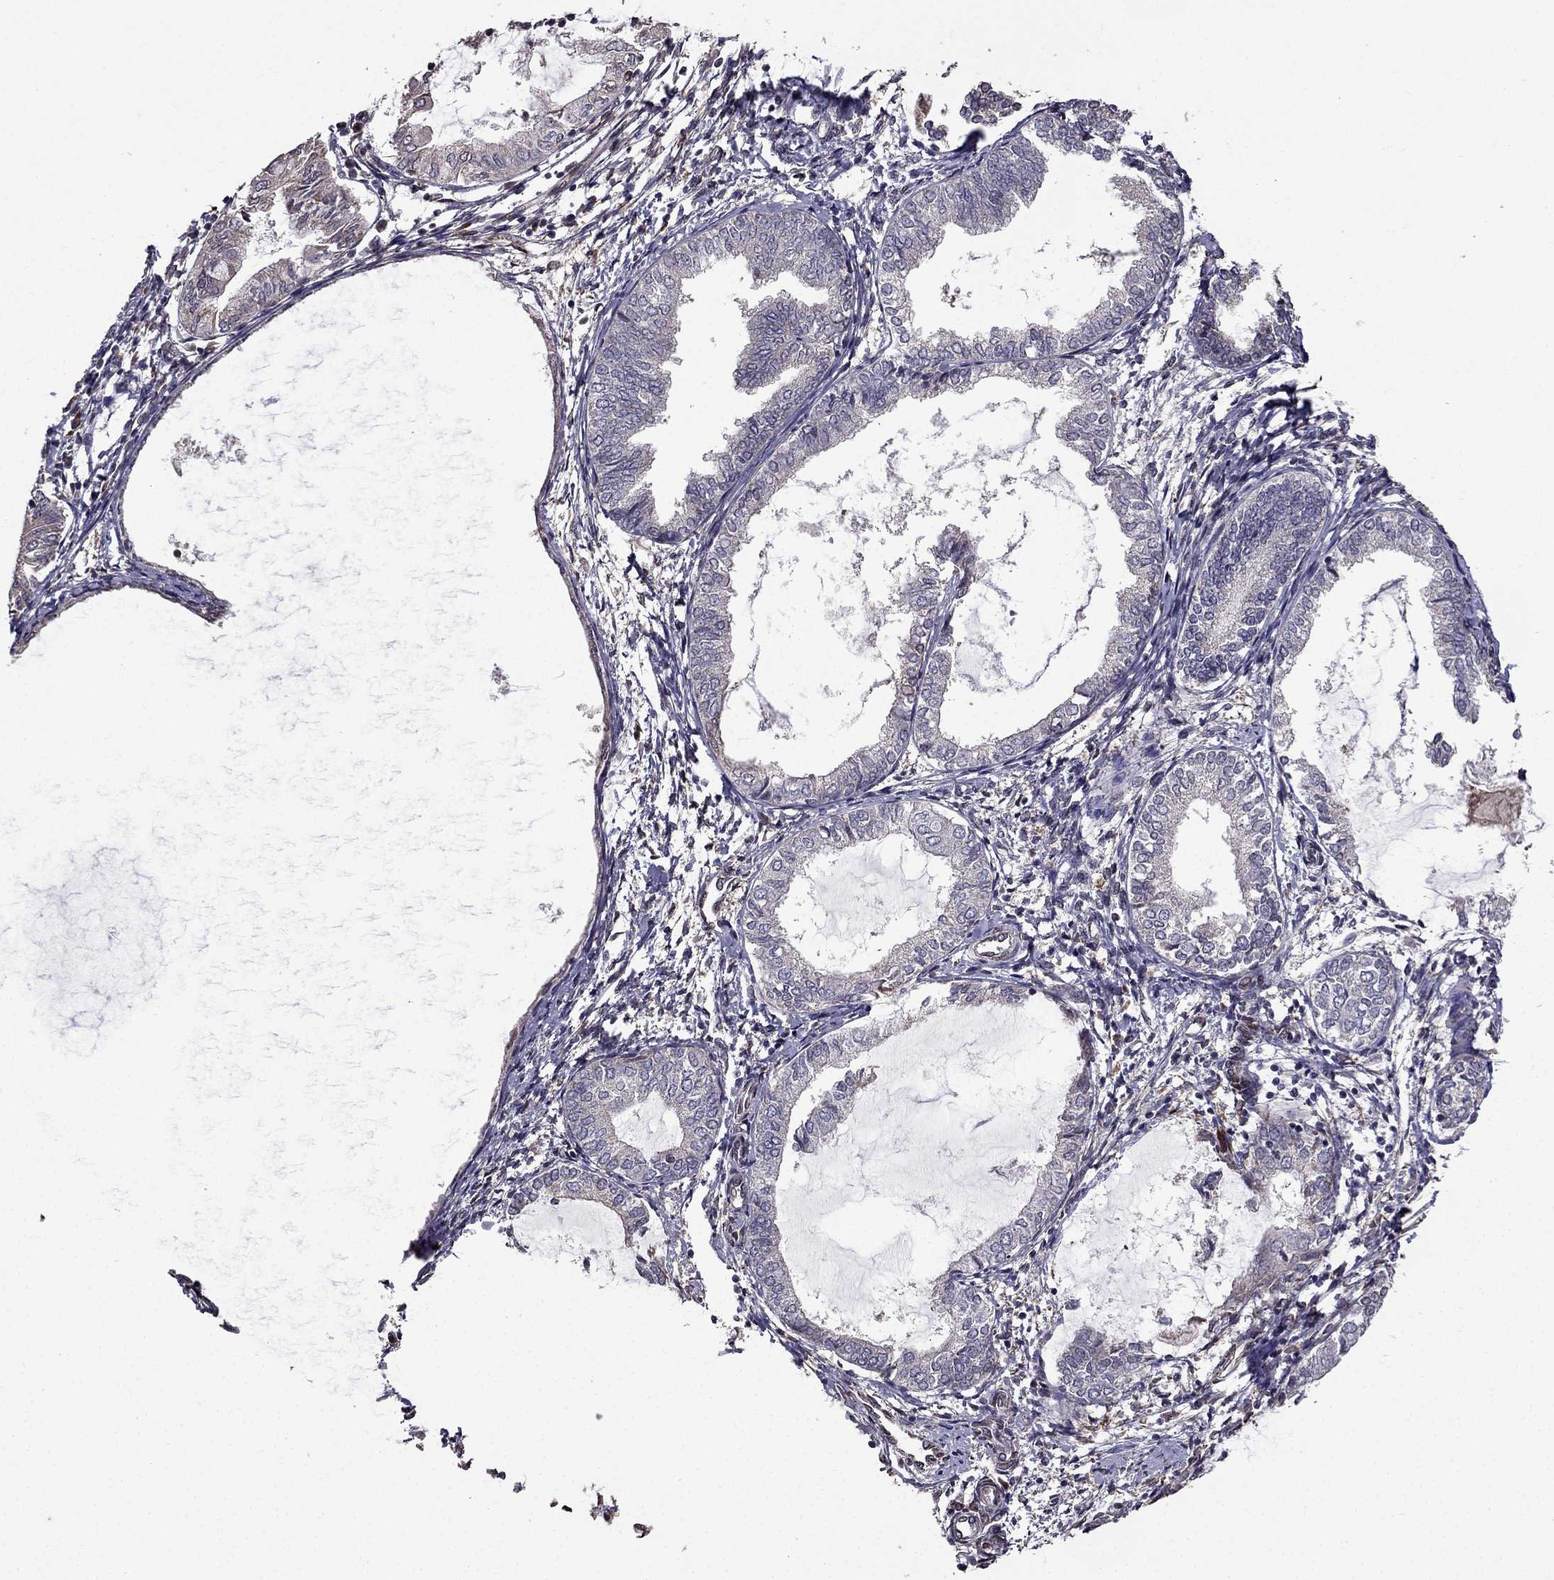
{"staining": {"intensity": "negative", "quantity": "none", "location": "none"}, "tissue": "endometrial cancer", "cell_type": "Tumor cells", "image_type": "cancer", "snomed": [{"axis": "morphology", "description": "Adenocarcinoma, NOS"}, {"axis": "topography", "description": "Endometrium"}], "caption": "Immunohistochemistry (IHC) of human endometrial adenocarcinoma demonstrates no expression in tumor cells.", "gene": "IKBIP", "patient": {"sex": "female", "age": 68}}